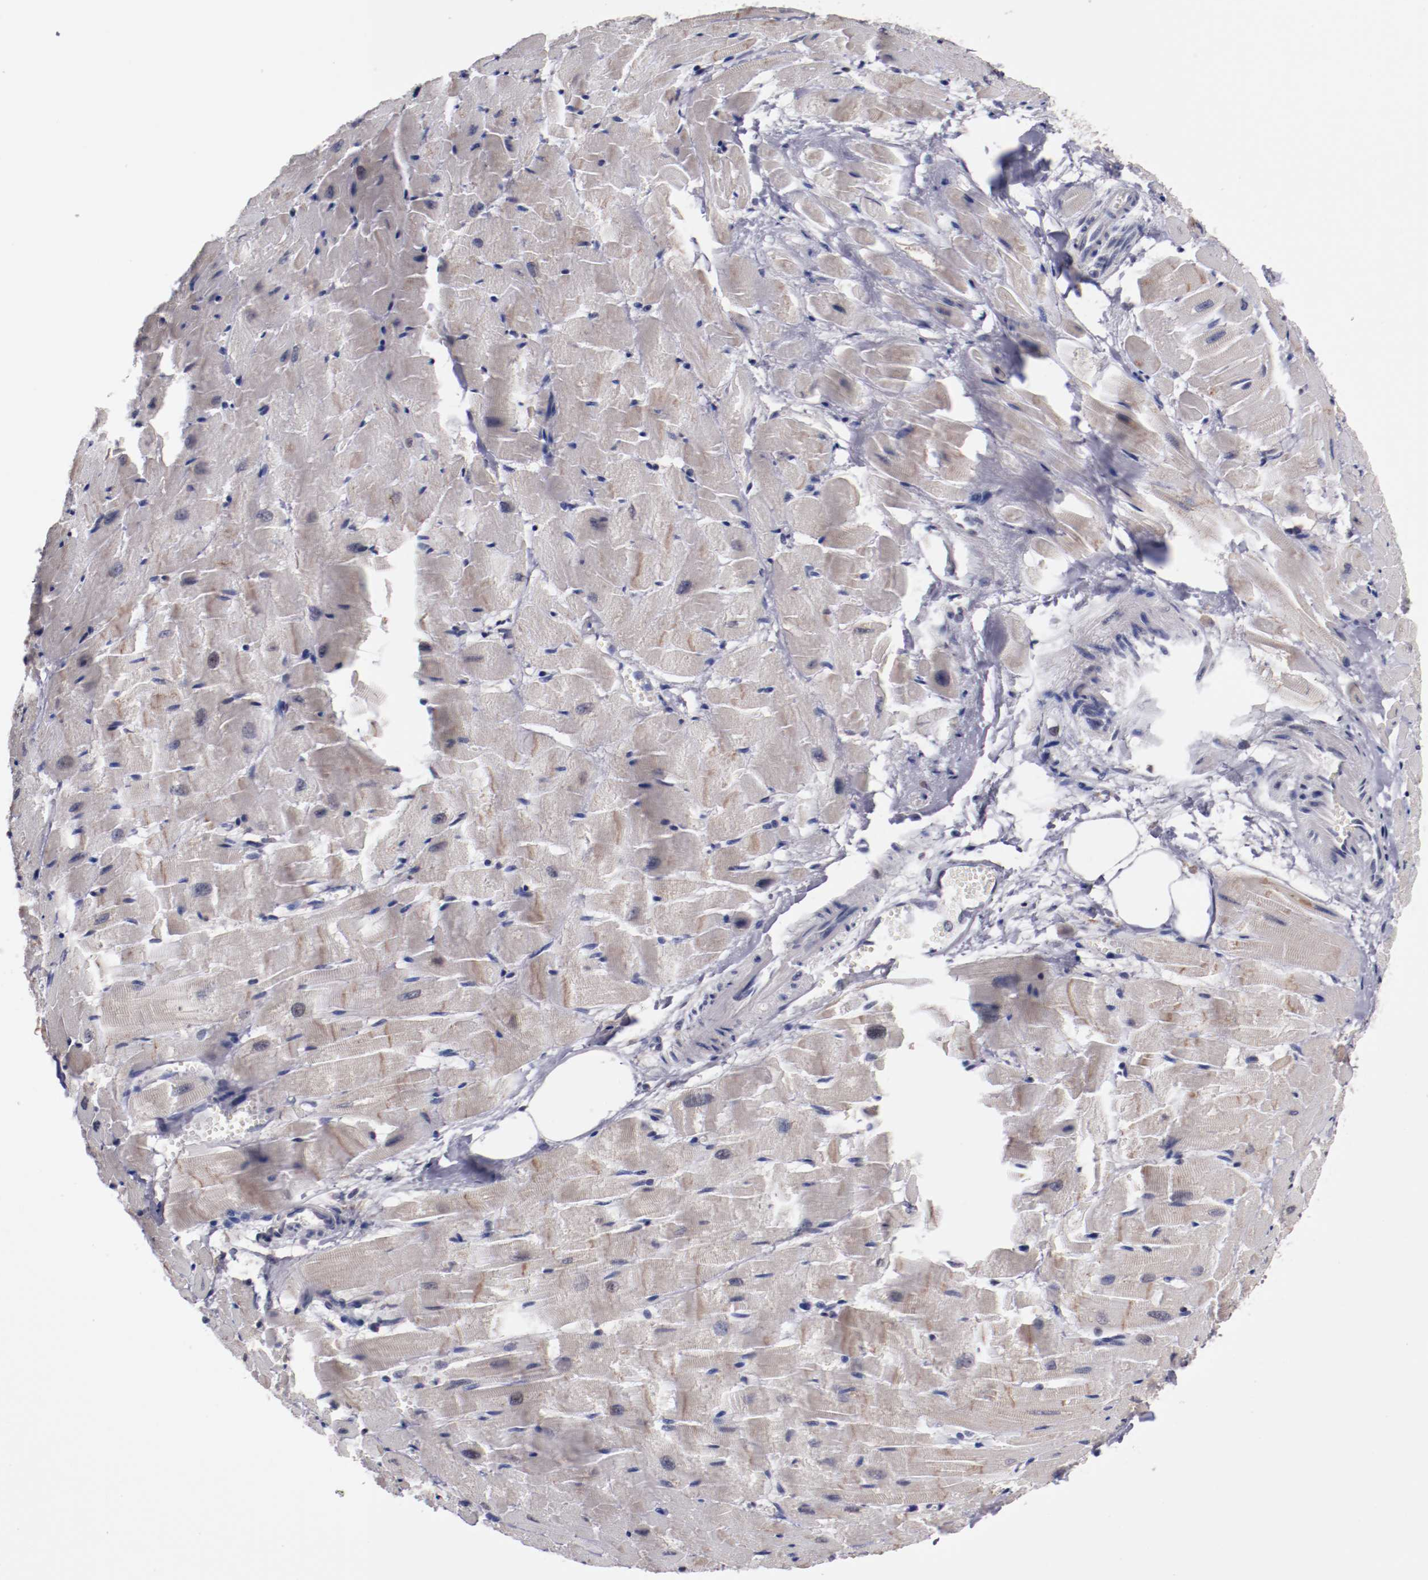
{"staining": {"intensity": "weak", "quantity": "25%-75%", "location": "cytoplasmic/membranous"}, "tissue": "heart muscle", "cell_type": "Cardiomyocytes", "image_type": "normal", "snomed": [{"axis": "morphology", "description": "Normal tissue, NOS"}, {"axis": "topography", "description": "Heart"}], "caption": "Heart muscle stained for a protein (brown) shows weak cytoplasmic/membranous positive positivity in approximately 25%-75% of cardiomyocytes.", "gene": "FAM81A", "patient": {"sex": "female", "age": 19}}